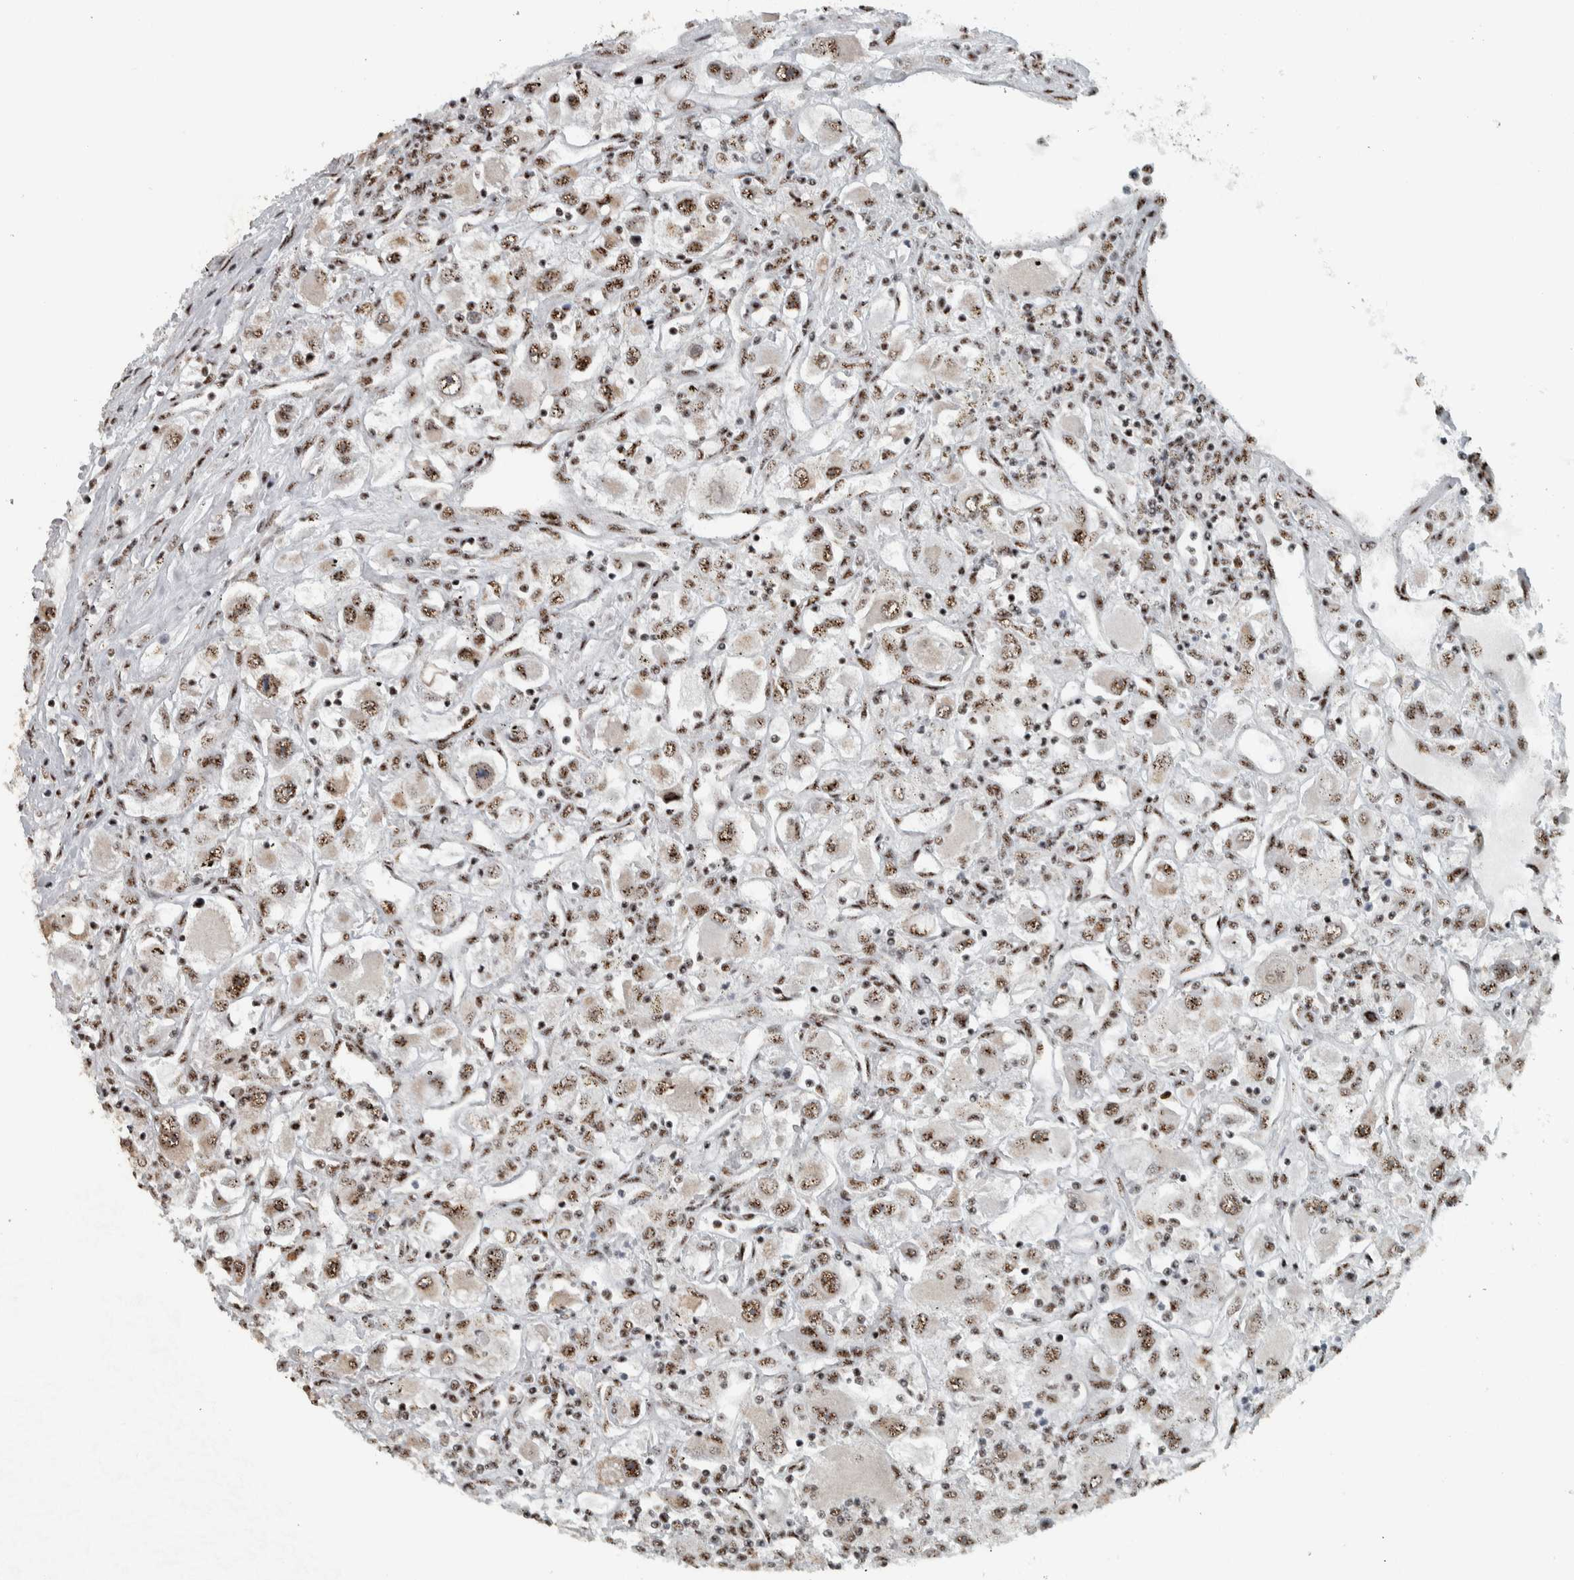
{"staining": {"intensity": "moderate", "quantity": ">75%", "location": "nuclear"}, "tissue": "renal cancer", "cell_type": "Tumor cells", "image_type": "cancer", "snomed": [{"axis": "morphology", "description": "Adenocarcinoma, NOS"}, {"axis": "topography", "description": "Kidney"}], "caption": "Tumor cells display medium levels of moderate nuclear staining in approximately >75% of cells in human renal adenocarcinoma.", "gene": "SON", "patient": {"sex": "female", "age": 52}}